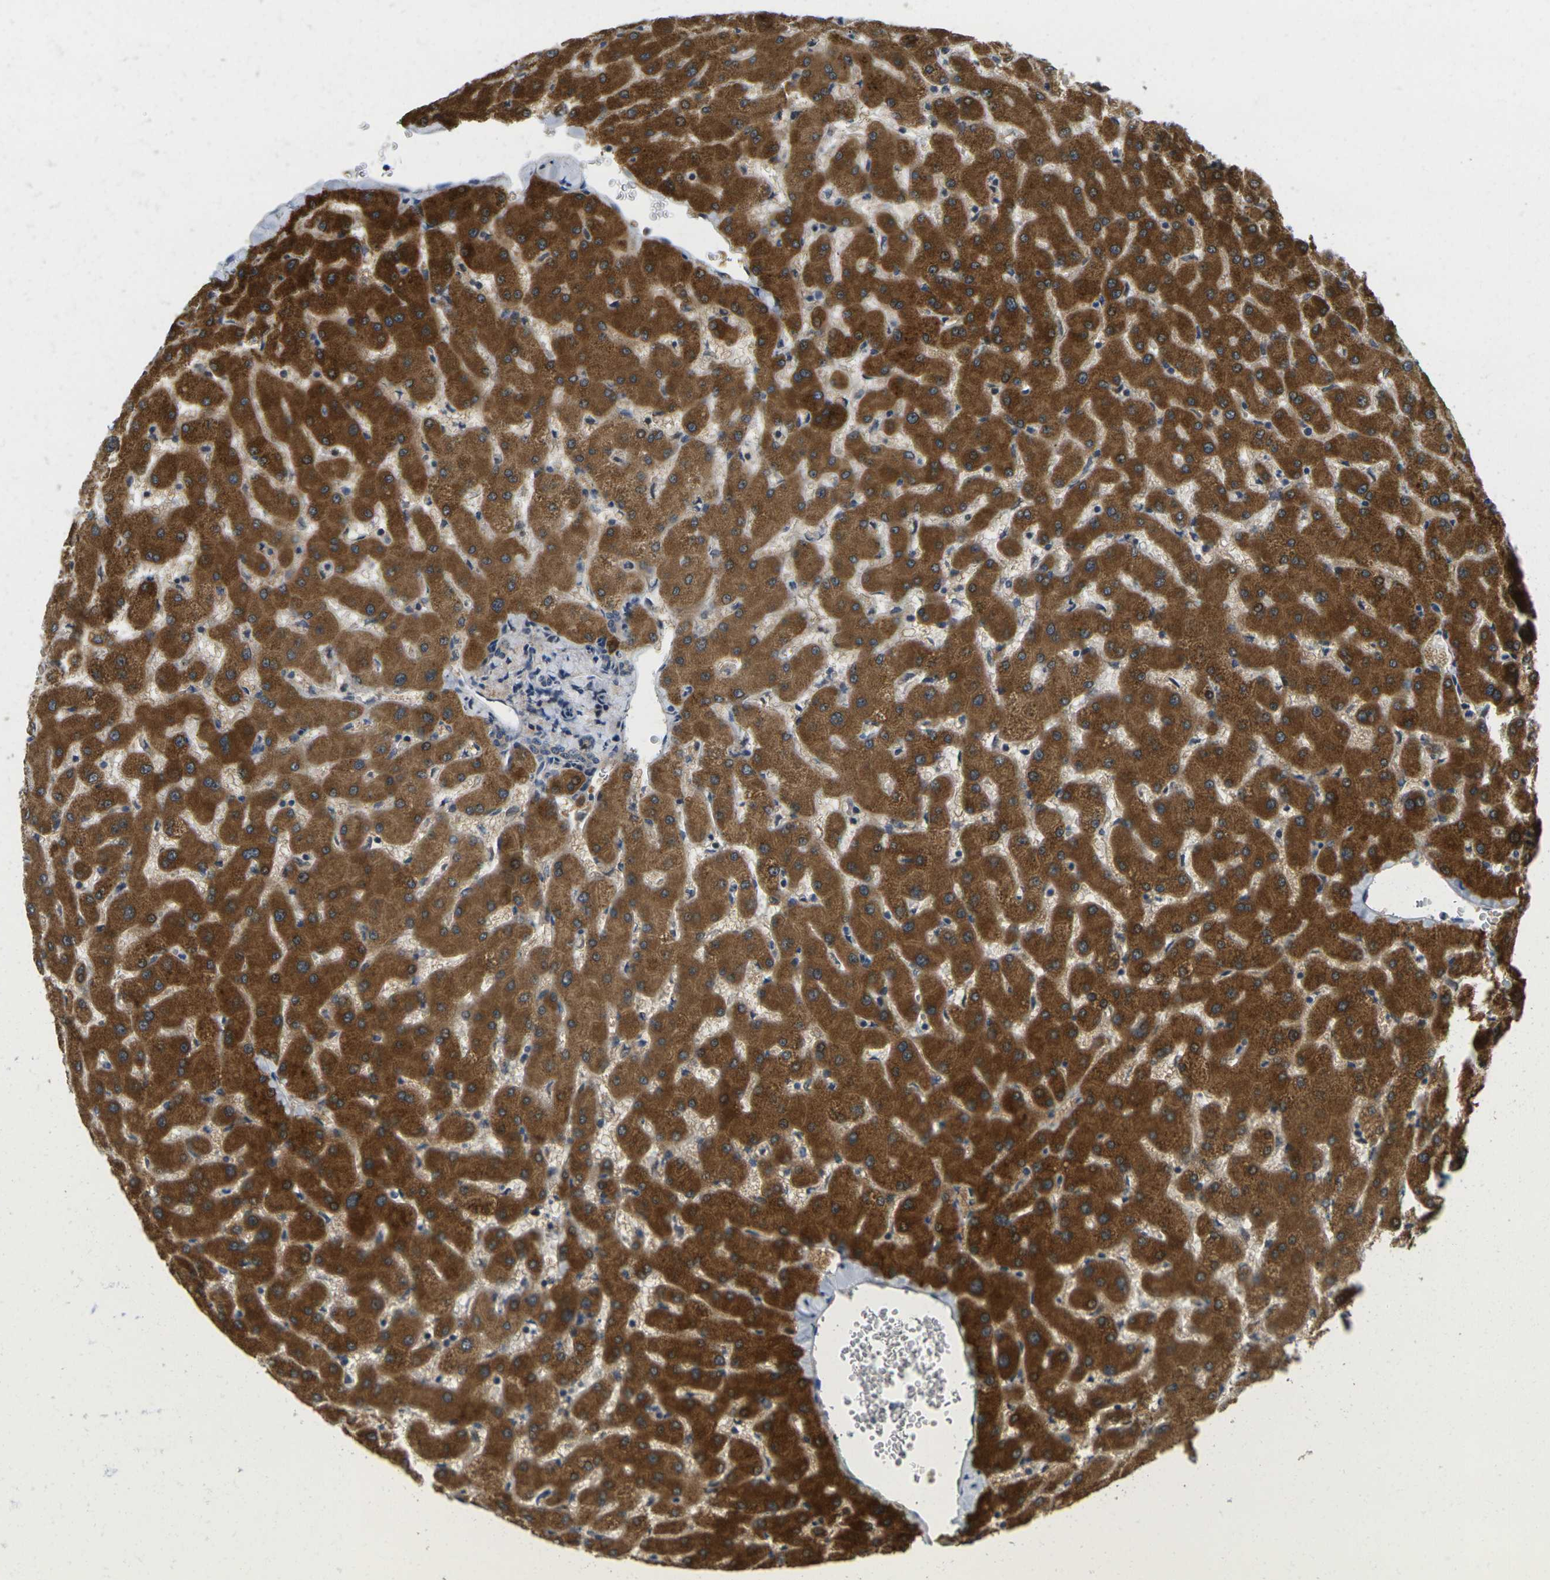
{"staining": {"intensity": "negative", "quantity": "none", "location": "none"}, "tissue": "liver", "cell_type": "Cholangiocytes", "image_type": "normal", "snomed": [{"axis": "morphology", "description": "Normal tissue, NOS"}, {"axis": "topography", "description": "Liver"}], "caption": "IHC of normal human liver exhibits no expression in cholangiocytes. (Brightfield microscopy of DAB (3,3'-diaminobenzidine) immunohistochemistry at high magnification).", "gene": "KLHL8", "patient": {"sex": "female", "age": 63}}